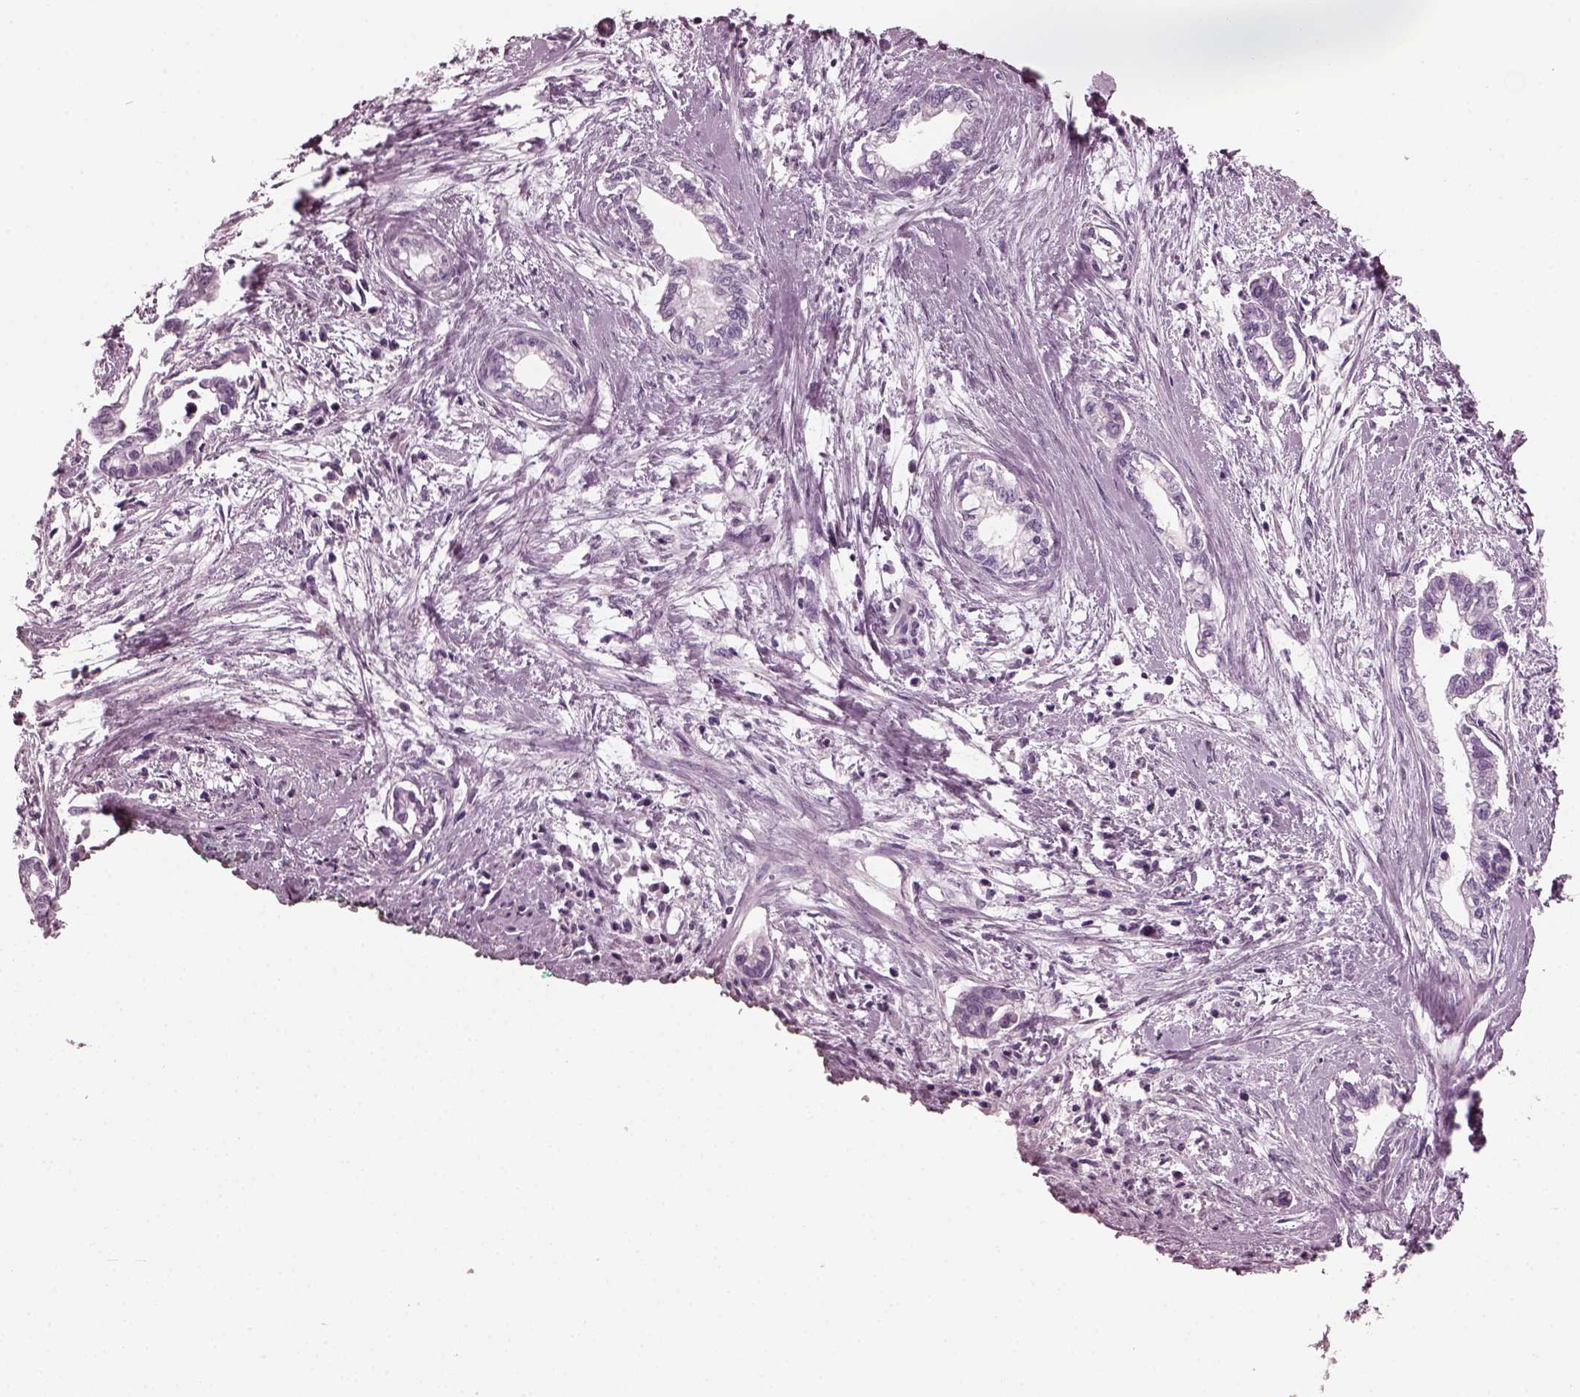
{"staining": {"intensity": "negative", "quantity": "none", "location": "none"}, "tissue": "cervical cancer", "cell_type": "Tumor cells", "image_type": "cancer", "snomed": [{"axis": "morphology", "description": "Adenocarcinoma, NOS"}, {"axis": "topography", "description": "Cervix"}], "caption": "The micrograph displays no staining of tumor cells in cervical cancer (adenocarcinoma). Brightfield microscopy of immunohistochemistry (IHC) stained with DAB (3,3'-diaminobenzidine) (brown) and hematoxylin (blue), captured at high magnification.", "gene": "RCVRN", "patient": {"sex": "female", "age": 62}}